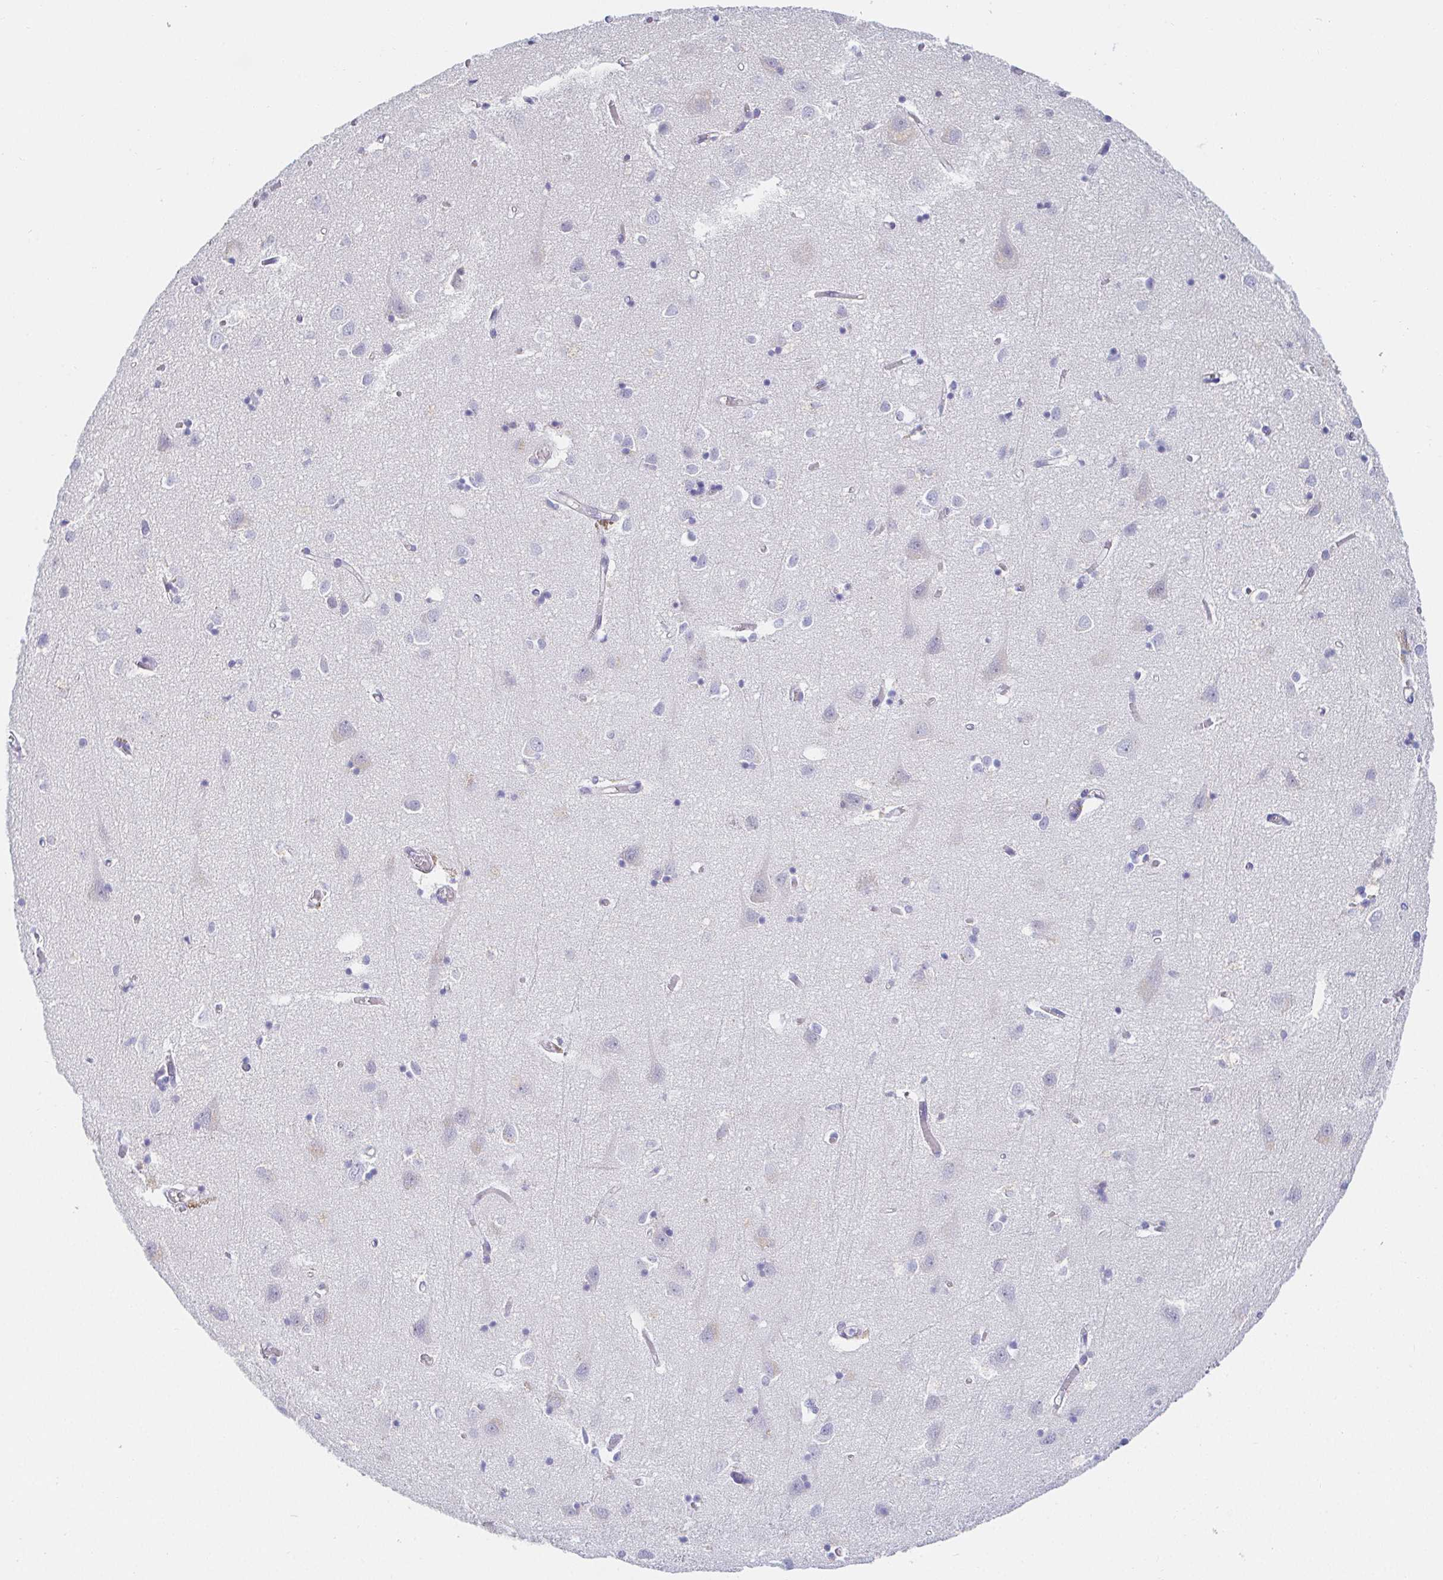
{"staining": {"intensity": "negative", "quantity": "none", "location": "none"}, "tissue": "cerebral cortex", "cell_type": "Endothelial cells", "image_type": "normal", "snomed": [{"axis": "morphology", "description": "Normal tissue, NOS"}, {"axis": "topography", "description": "Cerebral cortex"}], "caption": "Micrograph shows no protein expression in endothelial cells of unremarkable cerebral cortex. The staining is performed using DAB (3,3'-diaminobenzidine) brown chromogen with nuclei counter-stained in using hematoxylin.", "gene": "PDE6B", "patient": {"sex": "male", "age": 70}}